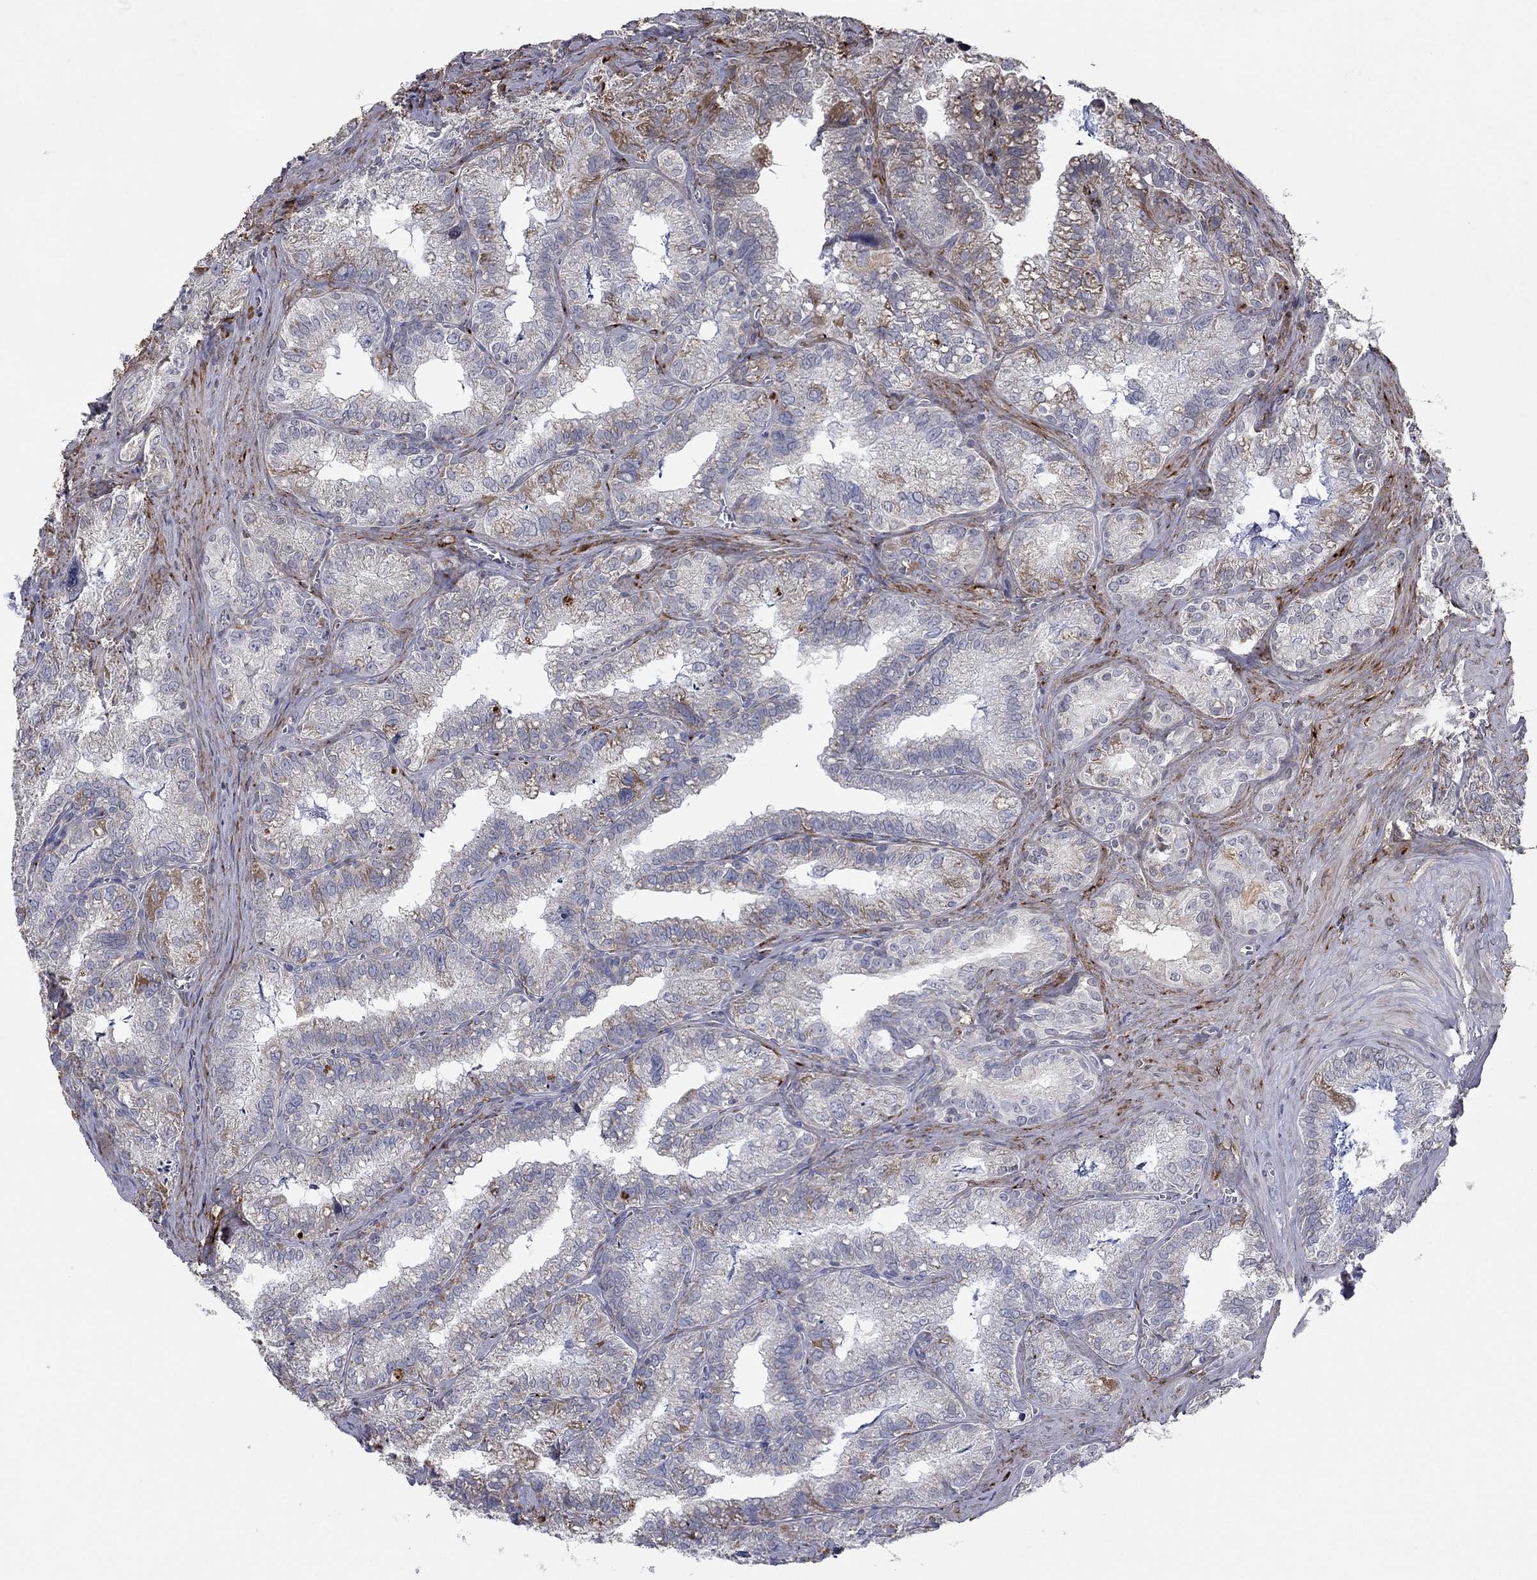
{"staining": {"intensity": "negative", "quantity": "none", "location": "none"}, "tissue": "seminal vesicle", "cell_type": "Glandular cells", "image_type": "normal", "snomed": [{"axis": "morphology", "description": "Normal tissue, NOS"}, {"axis": "topography", "description": "Seminal veicle"}], "caption": "A high-resolution histopathology image shows immunohistochemistry (IHC) staining of unremarkable seminal vesicle, which demonstrates no significant expression in glandular cells.", "gene": "PTGDS", "patient": {"sex": "male", "age": 57}}